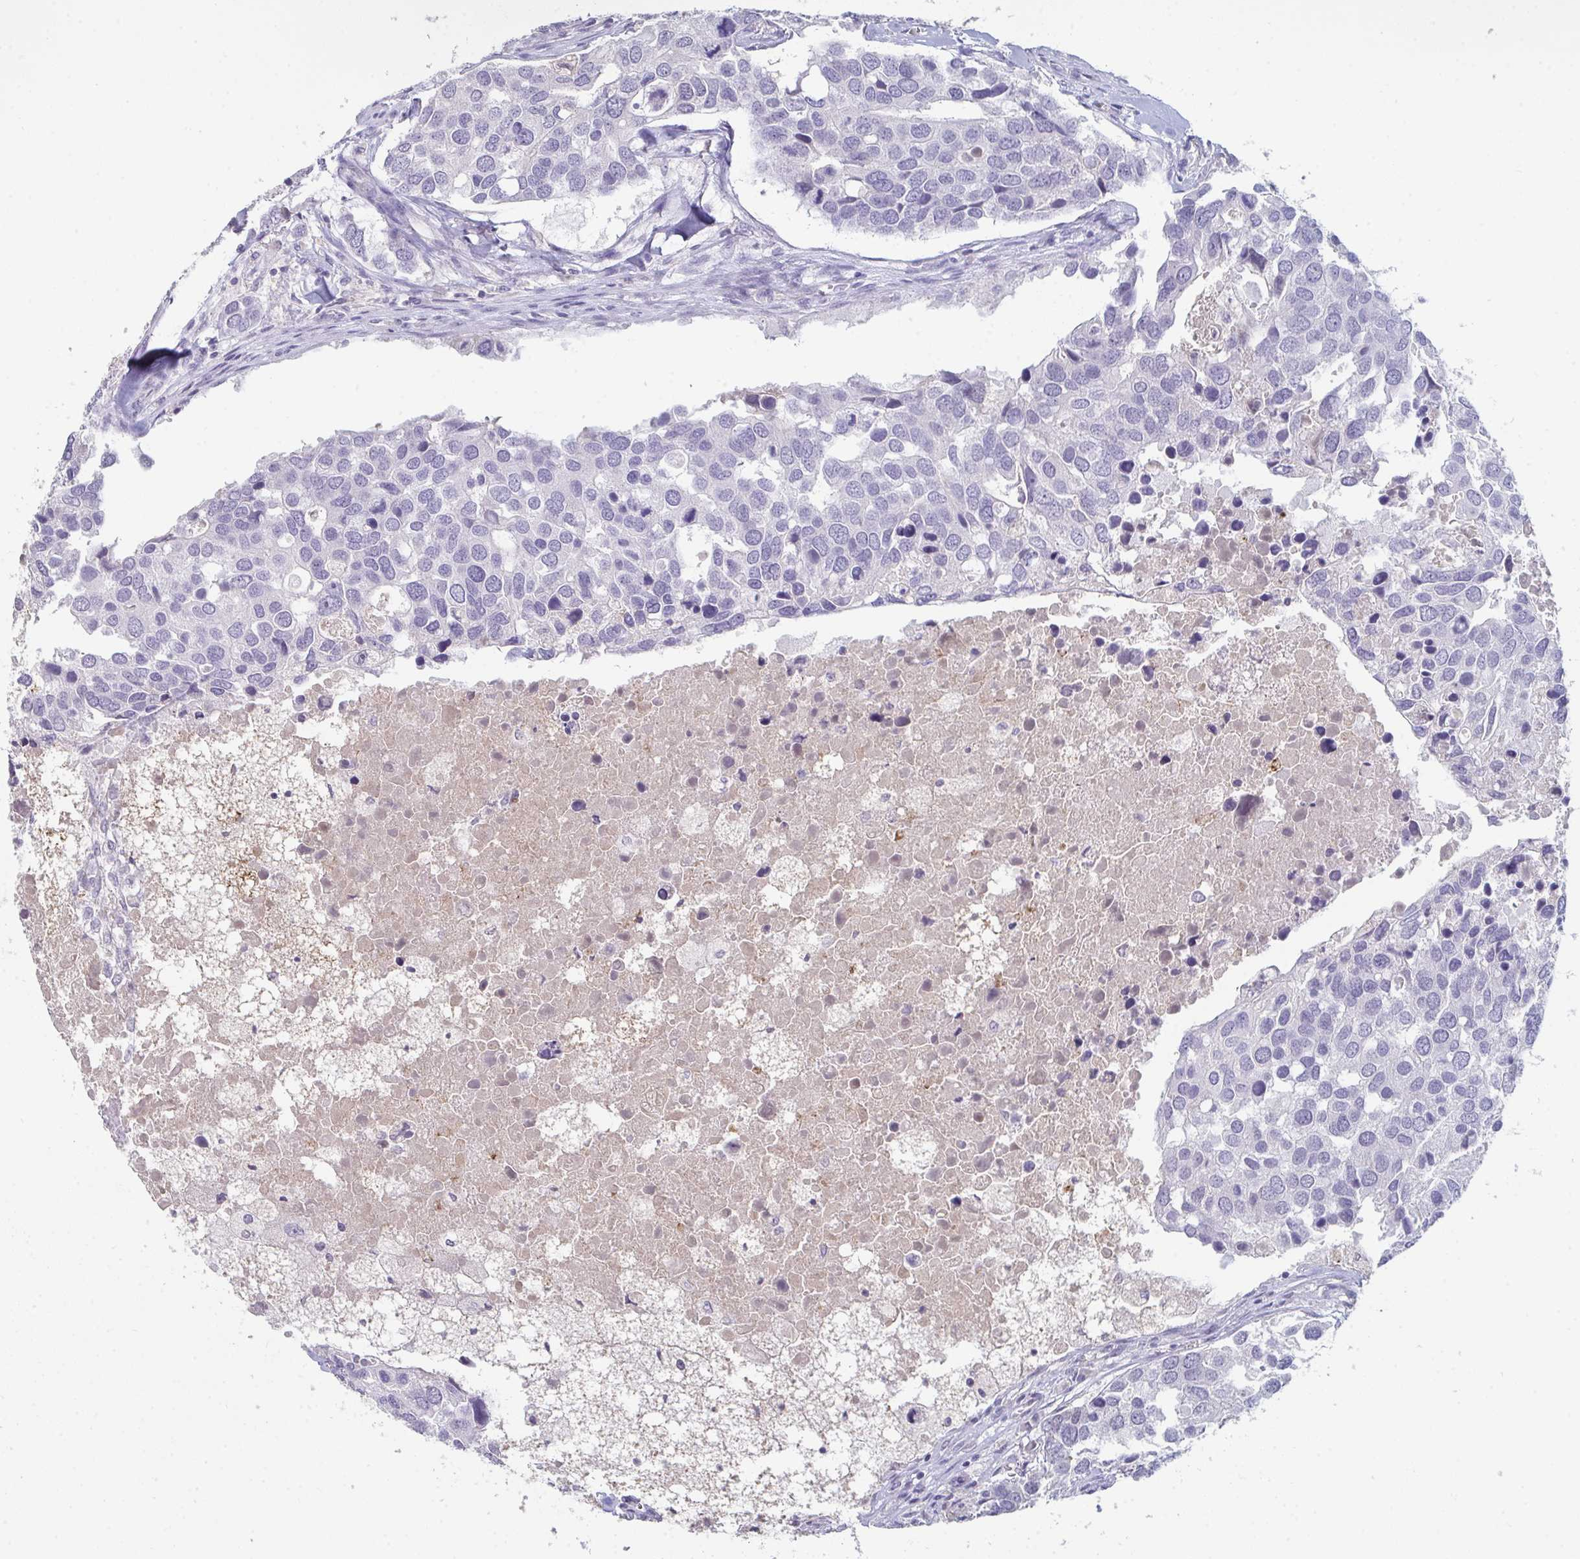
{"staining": {"intensity": "negative", "quantity": "none", "location": "none"}, "tissue": "breast cancer", "cell_type": "Tumor cells", "image_type": "cancer", "snomed": [{"axis": "morphology", "description": "Duct carcinoma"}, {"axis": "topography", "description": "Breast"}], "caption": "This is an IHC micrograph of intraductal carcinoma (breast). There is no positivity in tumor cells.", "gene": "ADAM21", "patient": {"sex": "female", "age": 83}}